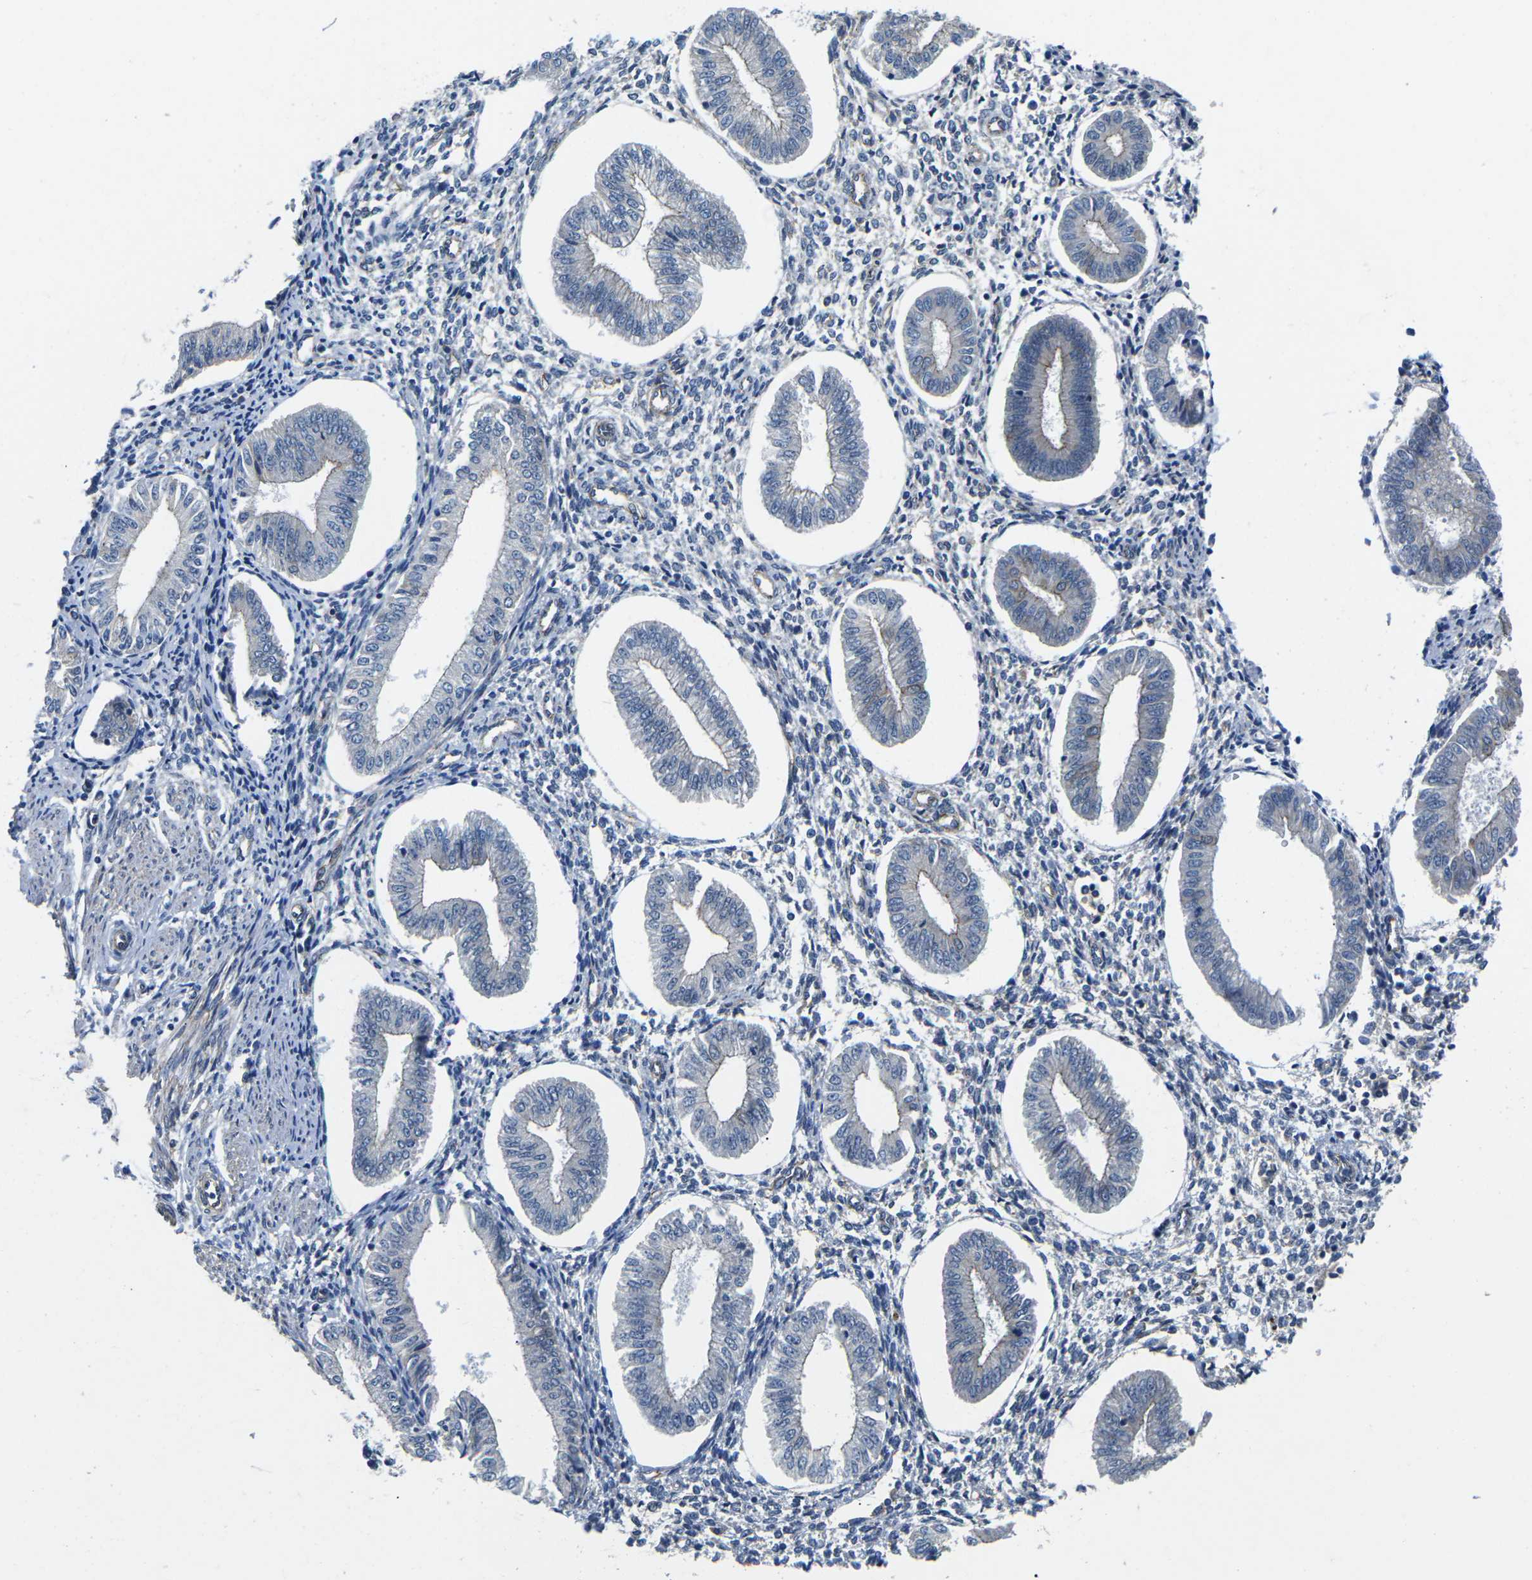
{"staining": {"intensity": "negative", "quantity": "none", "location": "none"}, "tissue": "endometrium", "cell_type": "Cells in endometrial stroma", "image_type": "normal", "snomed": [{"axis": "morphology", "description": "Normal tissue, NOS"}, {"axis": "topography", "description": "Endometrium"}], "caption": "This micrograph is of benign endometrium stained with immunohistochemistry to label a protein in brown with the nuclei are counter-stained blue. There is no positivity in cells in endometrial stroma.", "gene": "CTNND1", "patient": {"sex": "female", "age": 50}}